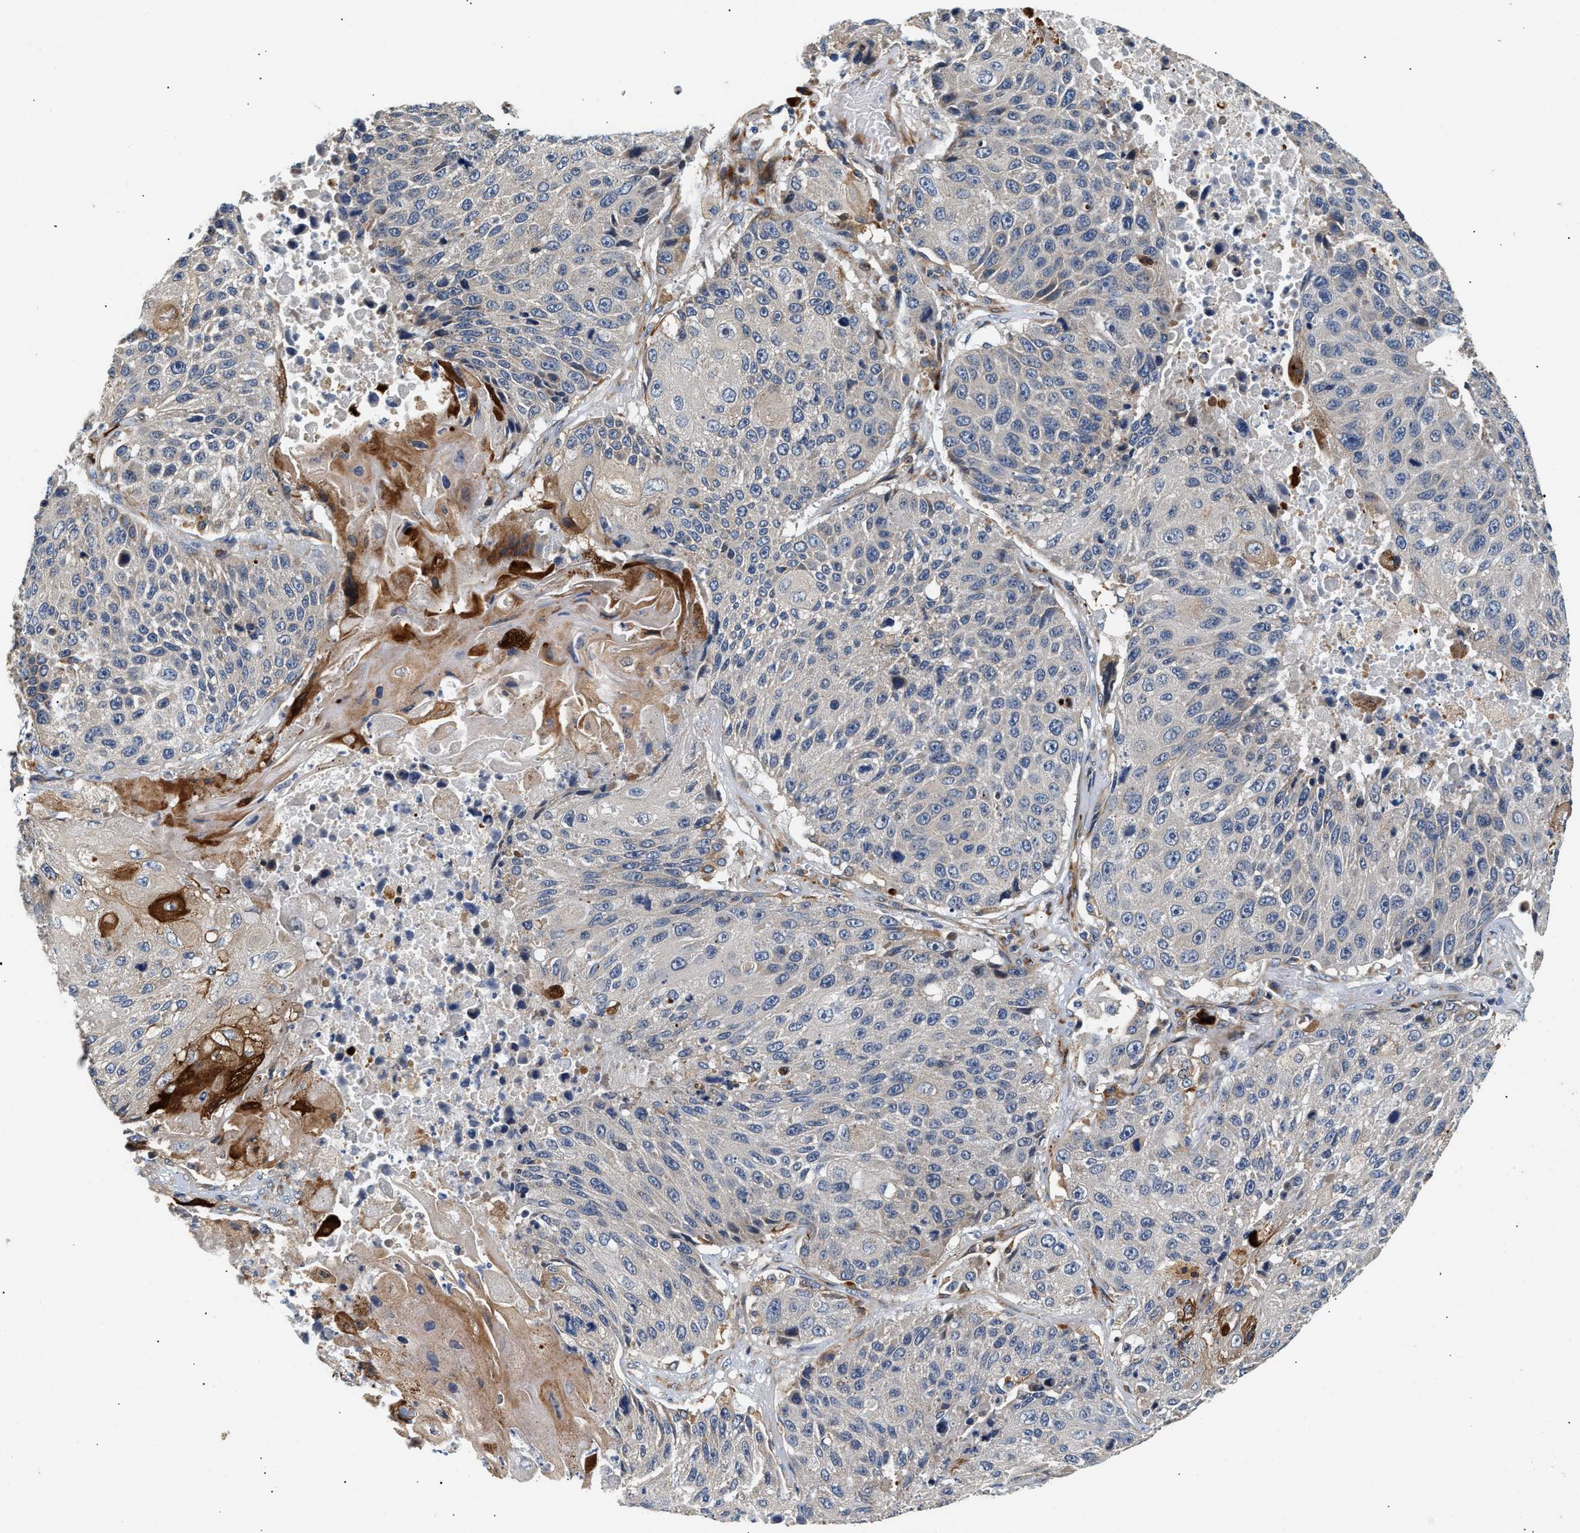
{"staining": {"intensity": "negative", "quantity": "none", "location": "none"}, "tissue": "lung cancer", "cell_type": "Tumor cells", "image_type": "cancer", "snomed": [{"axis": "morphology", "description": "Squamous cell carcinoma, NOS"}, {"axis": "topography", "description": "Lung"}], "caption": "An immunohistochemistry (IHC) photomicrograph of lung cancer is shown. There is no staining in tumor cells of lung cancer.", "gene": "IFT74", "patient": {"sex": "male", "age": 61}}